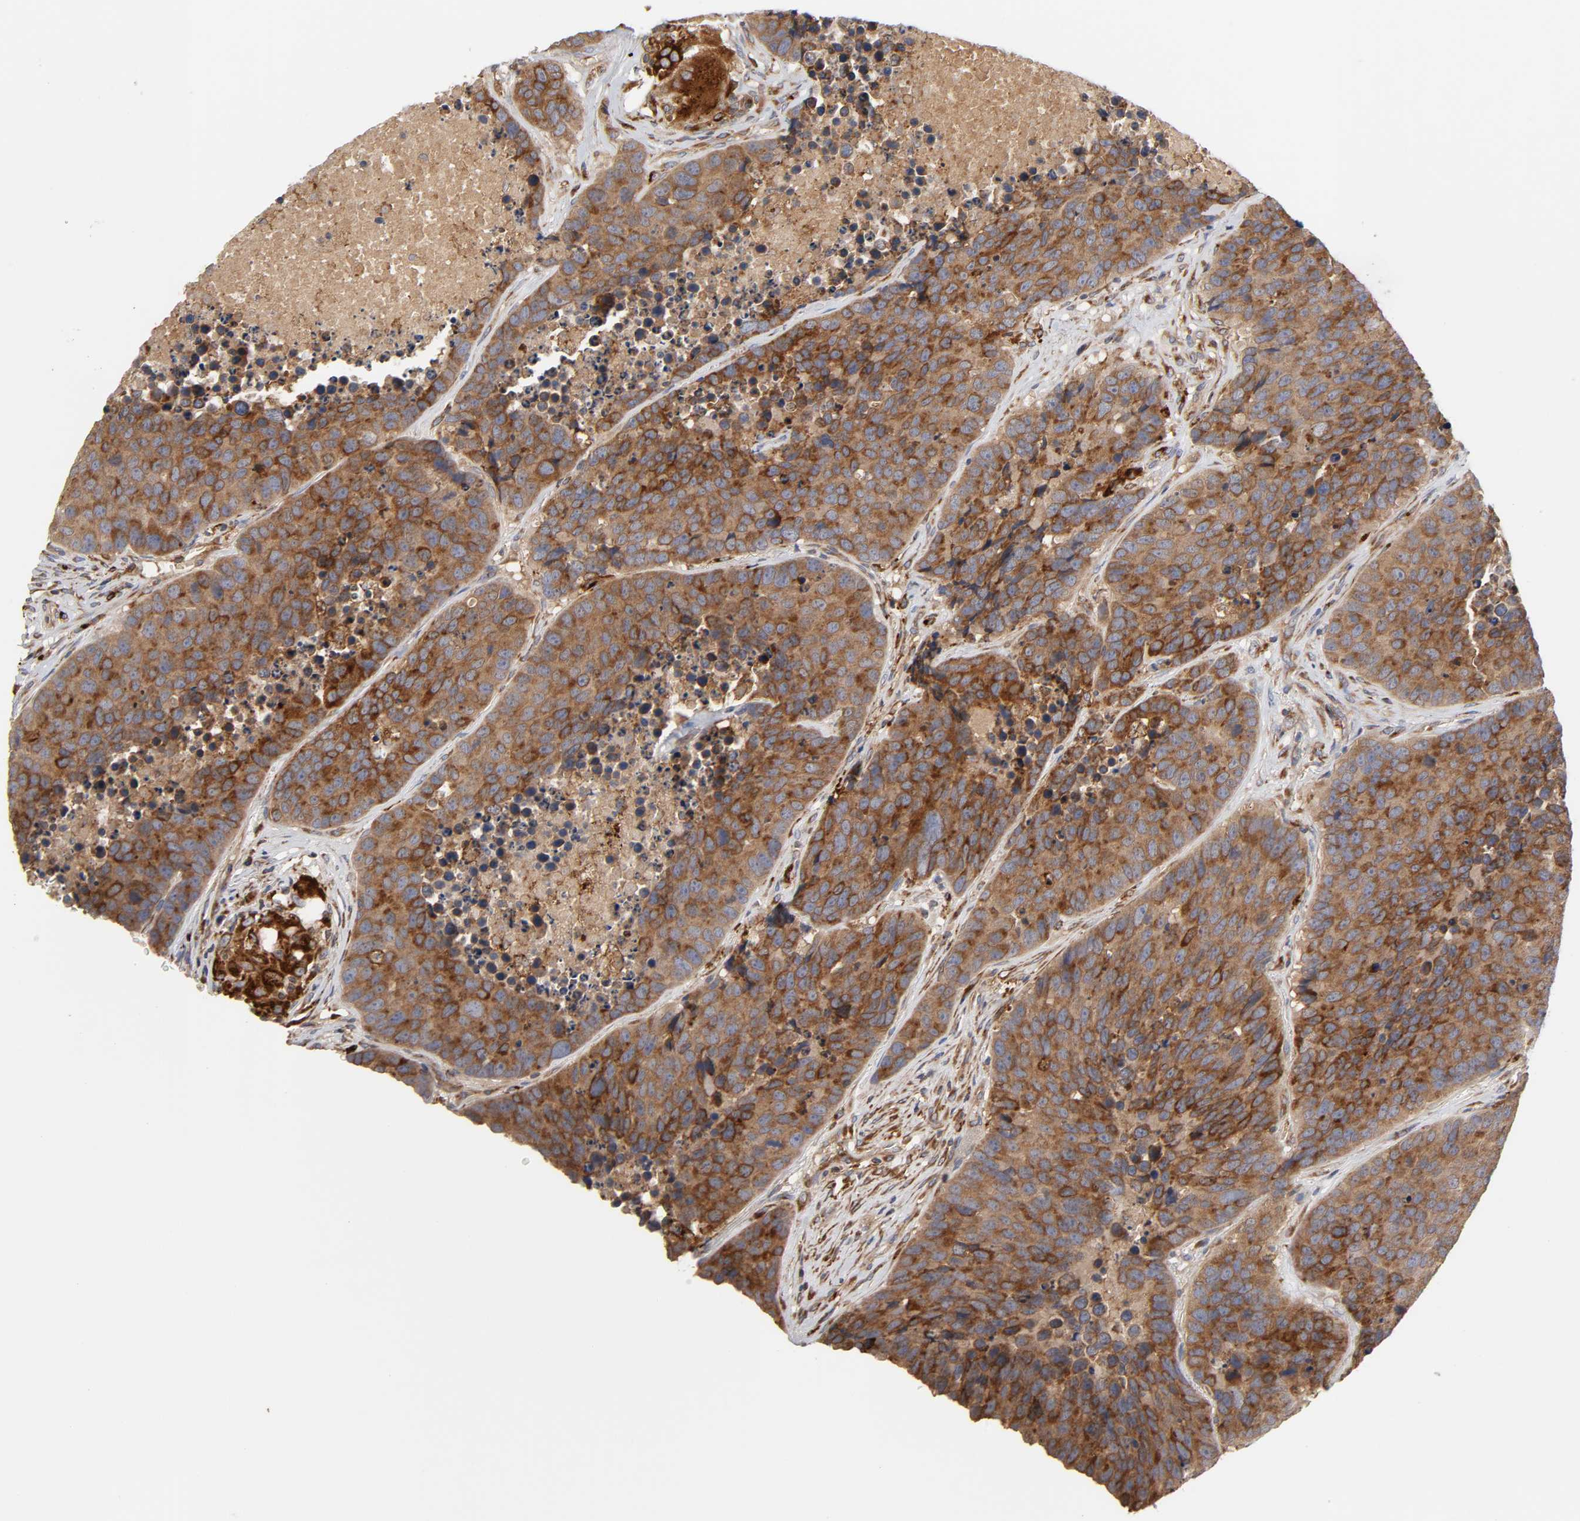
{"staining": {"intensity": "moderate", "quantity": ">75%", "location": "cytoplasmic/membranous"}, "tissue": "carcinoid", "cell_type": "Tumor cells", "image_type": "cancer", "snomed": [{"axis": "morphology", "description": "Carcinoid, malignant, NOS"}, {"axis": "topography", "description": "Lung"}], "caption": "IHC of human carcinoid (malignant) displays medium levels of moderate cytoplasmic/membranous positivity in about >75% of tumor cells.", "gene": "GNPTG", "patient": {"sex": "male", "age": 60}}